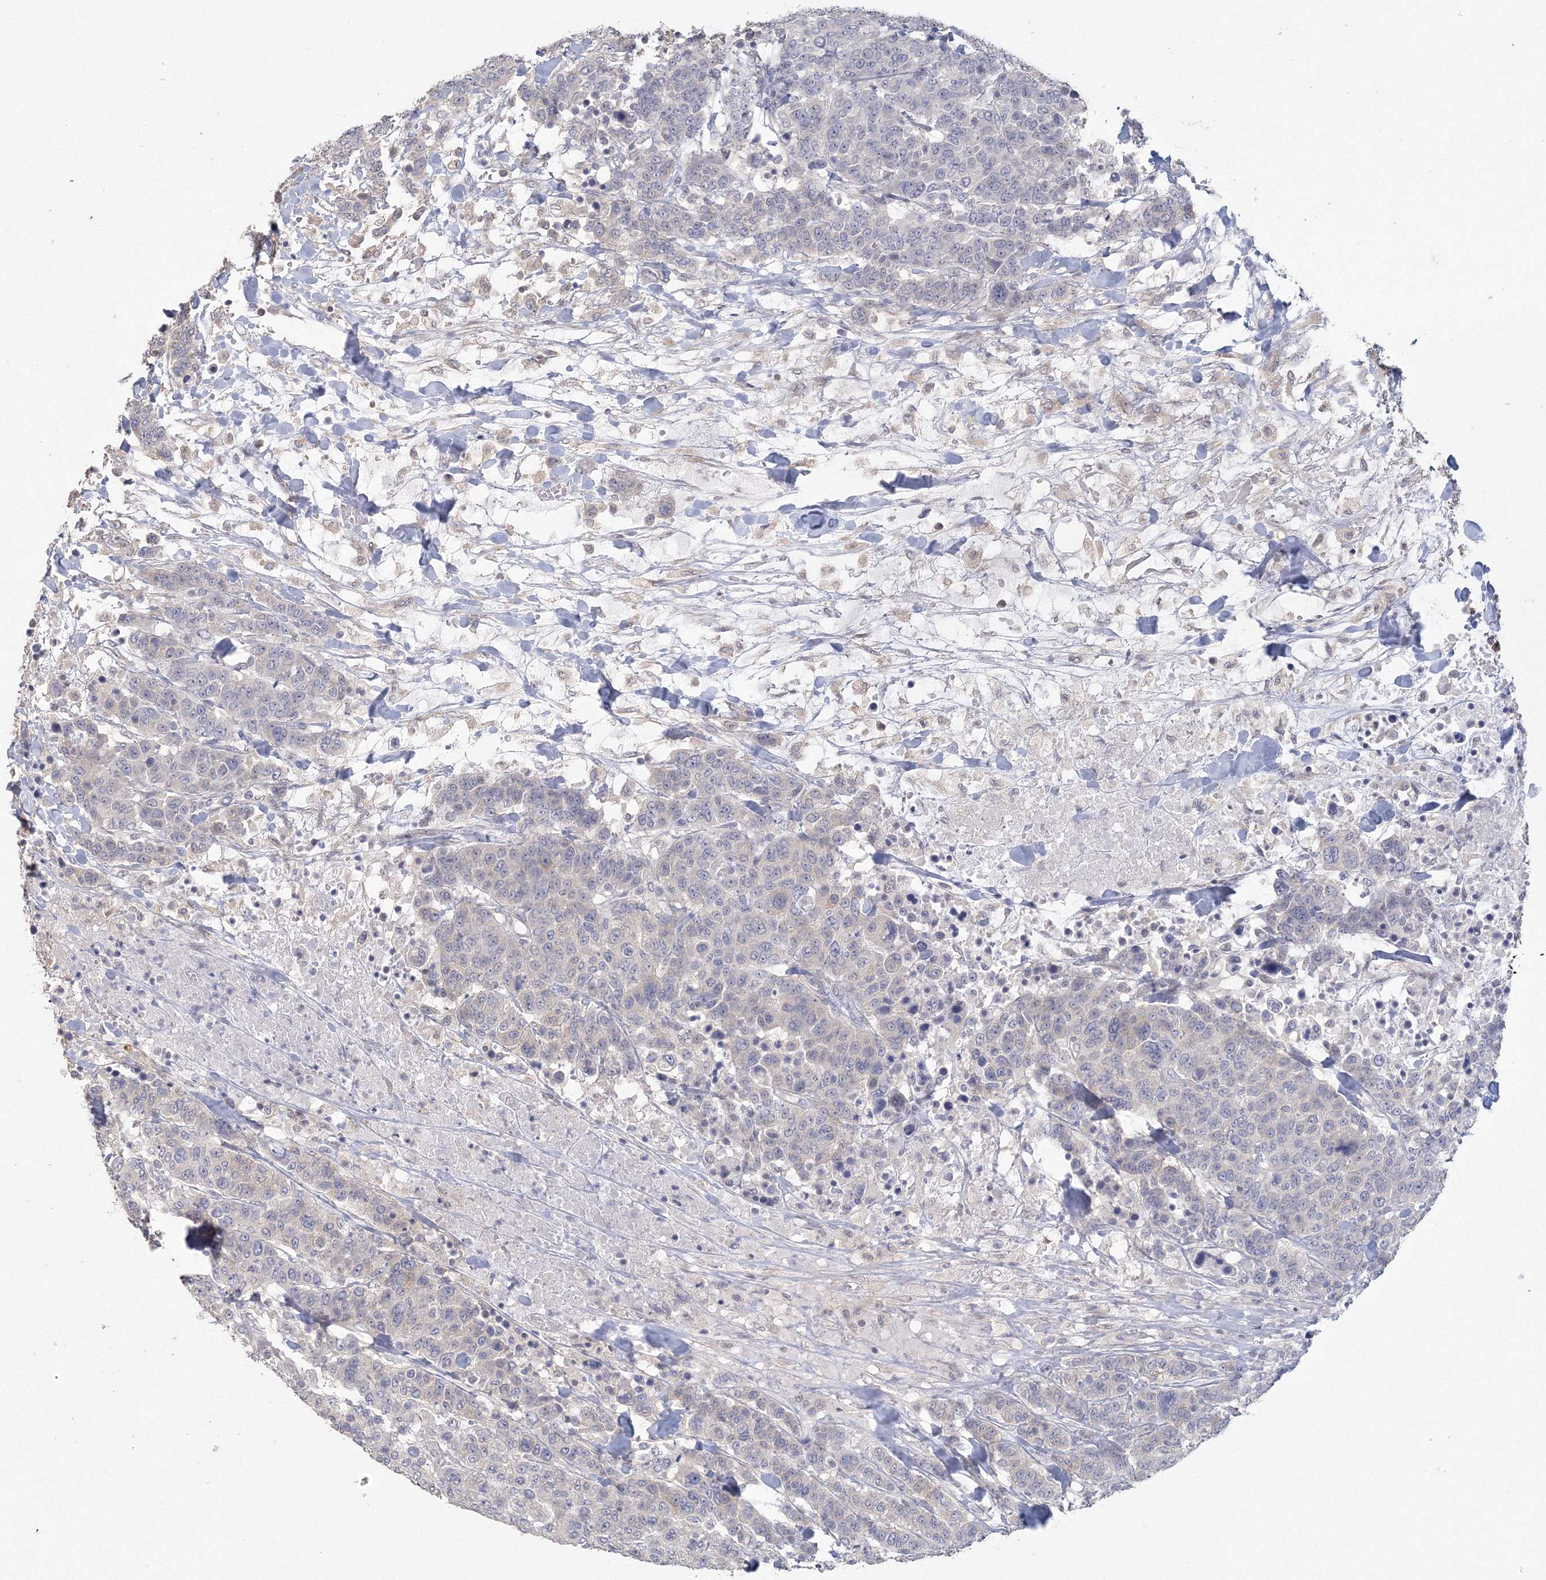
{"staining": {"intensity": "negative", "quantity": "none", "location": "none"}, "tissue": "breast cancer", "cell_type": "Tumor cells", "image_type": "cancer", "snomed": [{"axis": "morphology", "description": "Duct carcinoma"}, {"axis": "topography", "description": "Breast"}], "caption": "A histopathology image of breast cancer stained for a protein exhibits no brown staining in tumor cells.", "gene": "TACC2", "patient": {"sex": "female", "age": 37}}